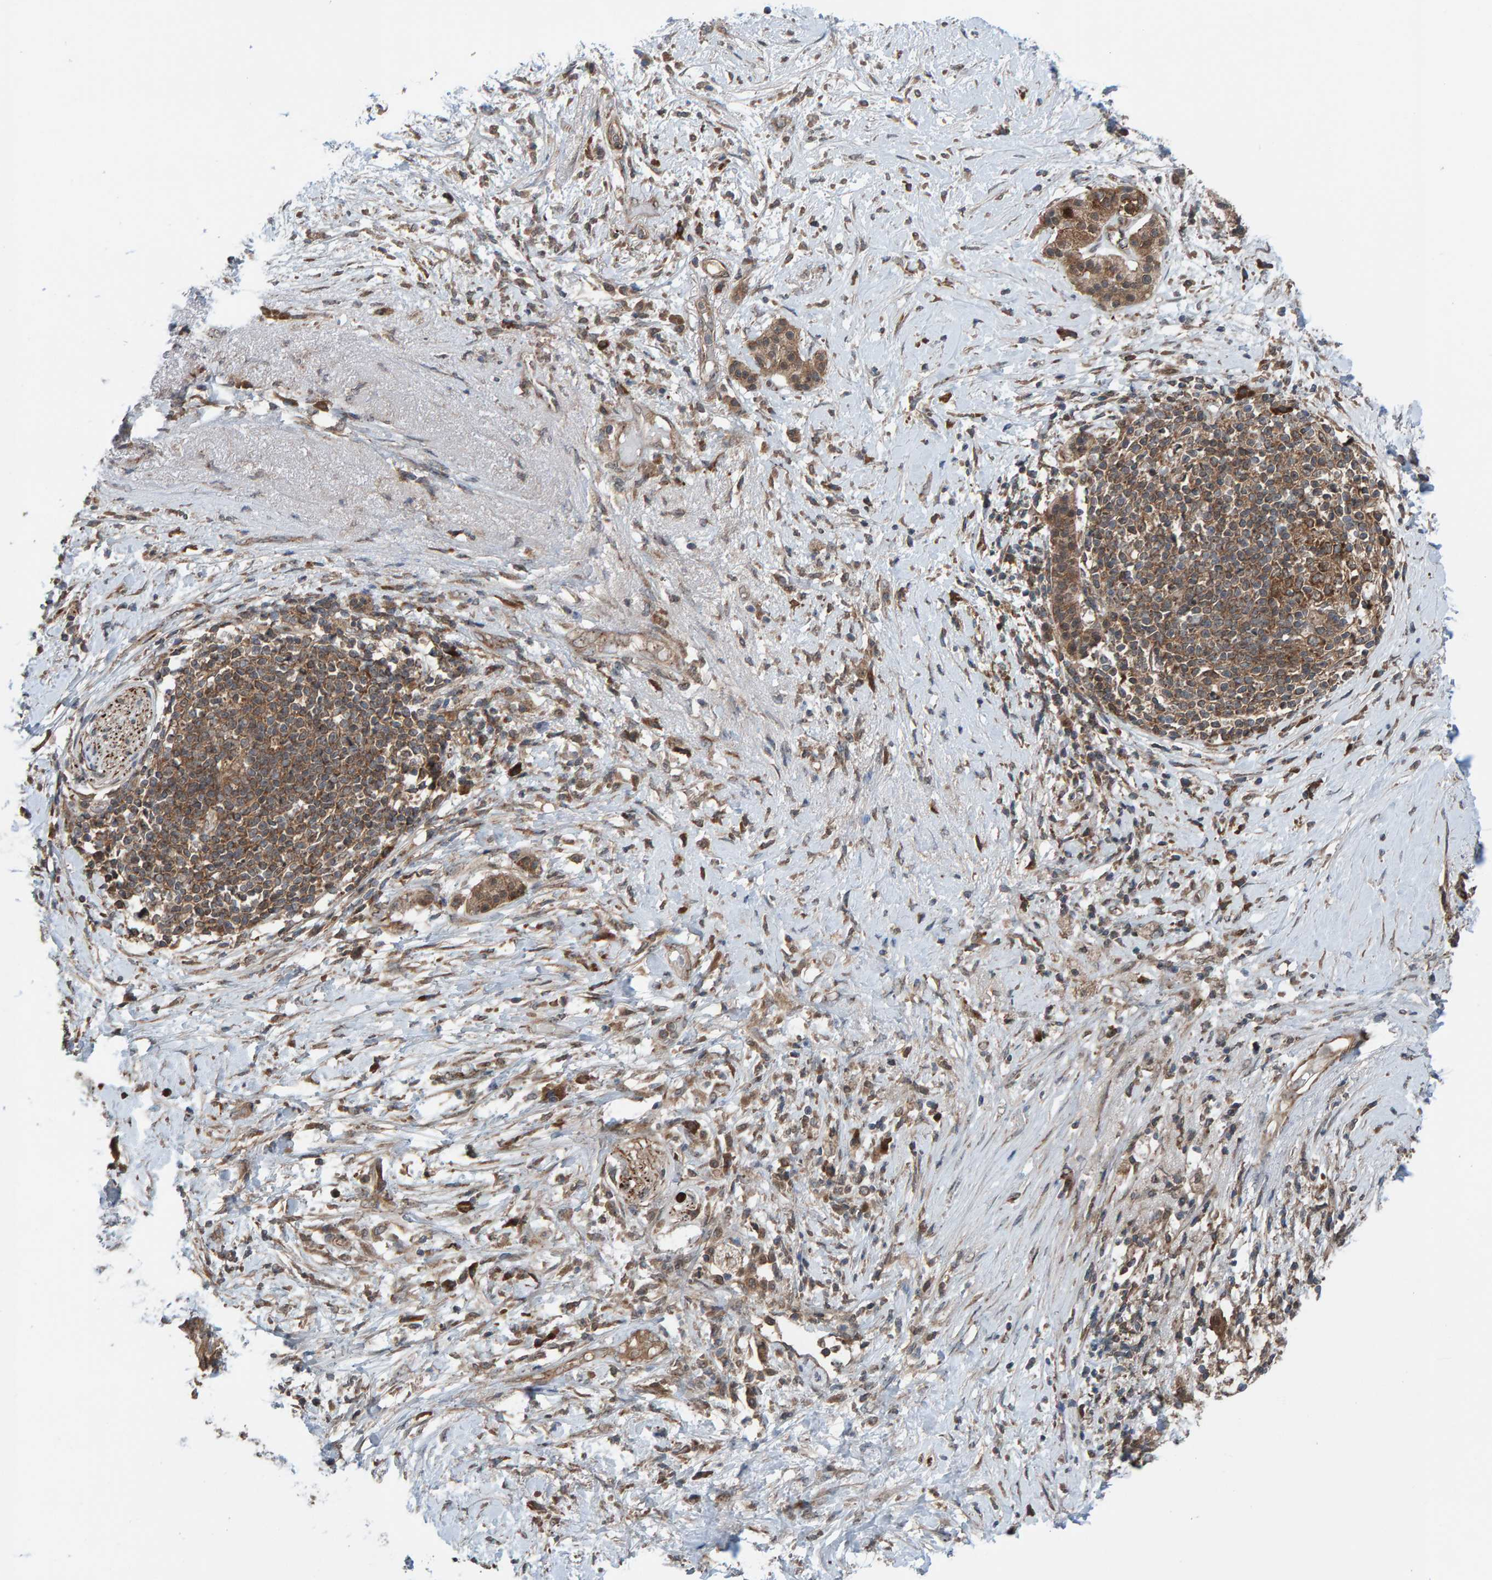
{"staining": {"intensity": "moderate", "quantity": ">75%", "location": "cytoplasmic/membranous"}, "tissue": "pancreatic cancer", "cell_type": "Tumor cells", "image_type": "cancer", "snomed": [{"axis": "morphology", "description": "Normal tissue, NOS"}, {"axis": "morphology", "description": "Adenocarcinoma, NOS"}, {"axis": "topography", "description": "Pancreas"}, {"axis": "topography", "description": "Duodenum"}], "caption": "Adenocarcinoma (pancreatic) stained with a protein marker demonstrates moderate staining in tumor cells.", "gene": "CUEDC1", "patient": {"sex": "female", "age": 60}}